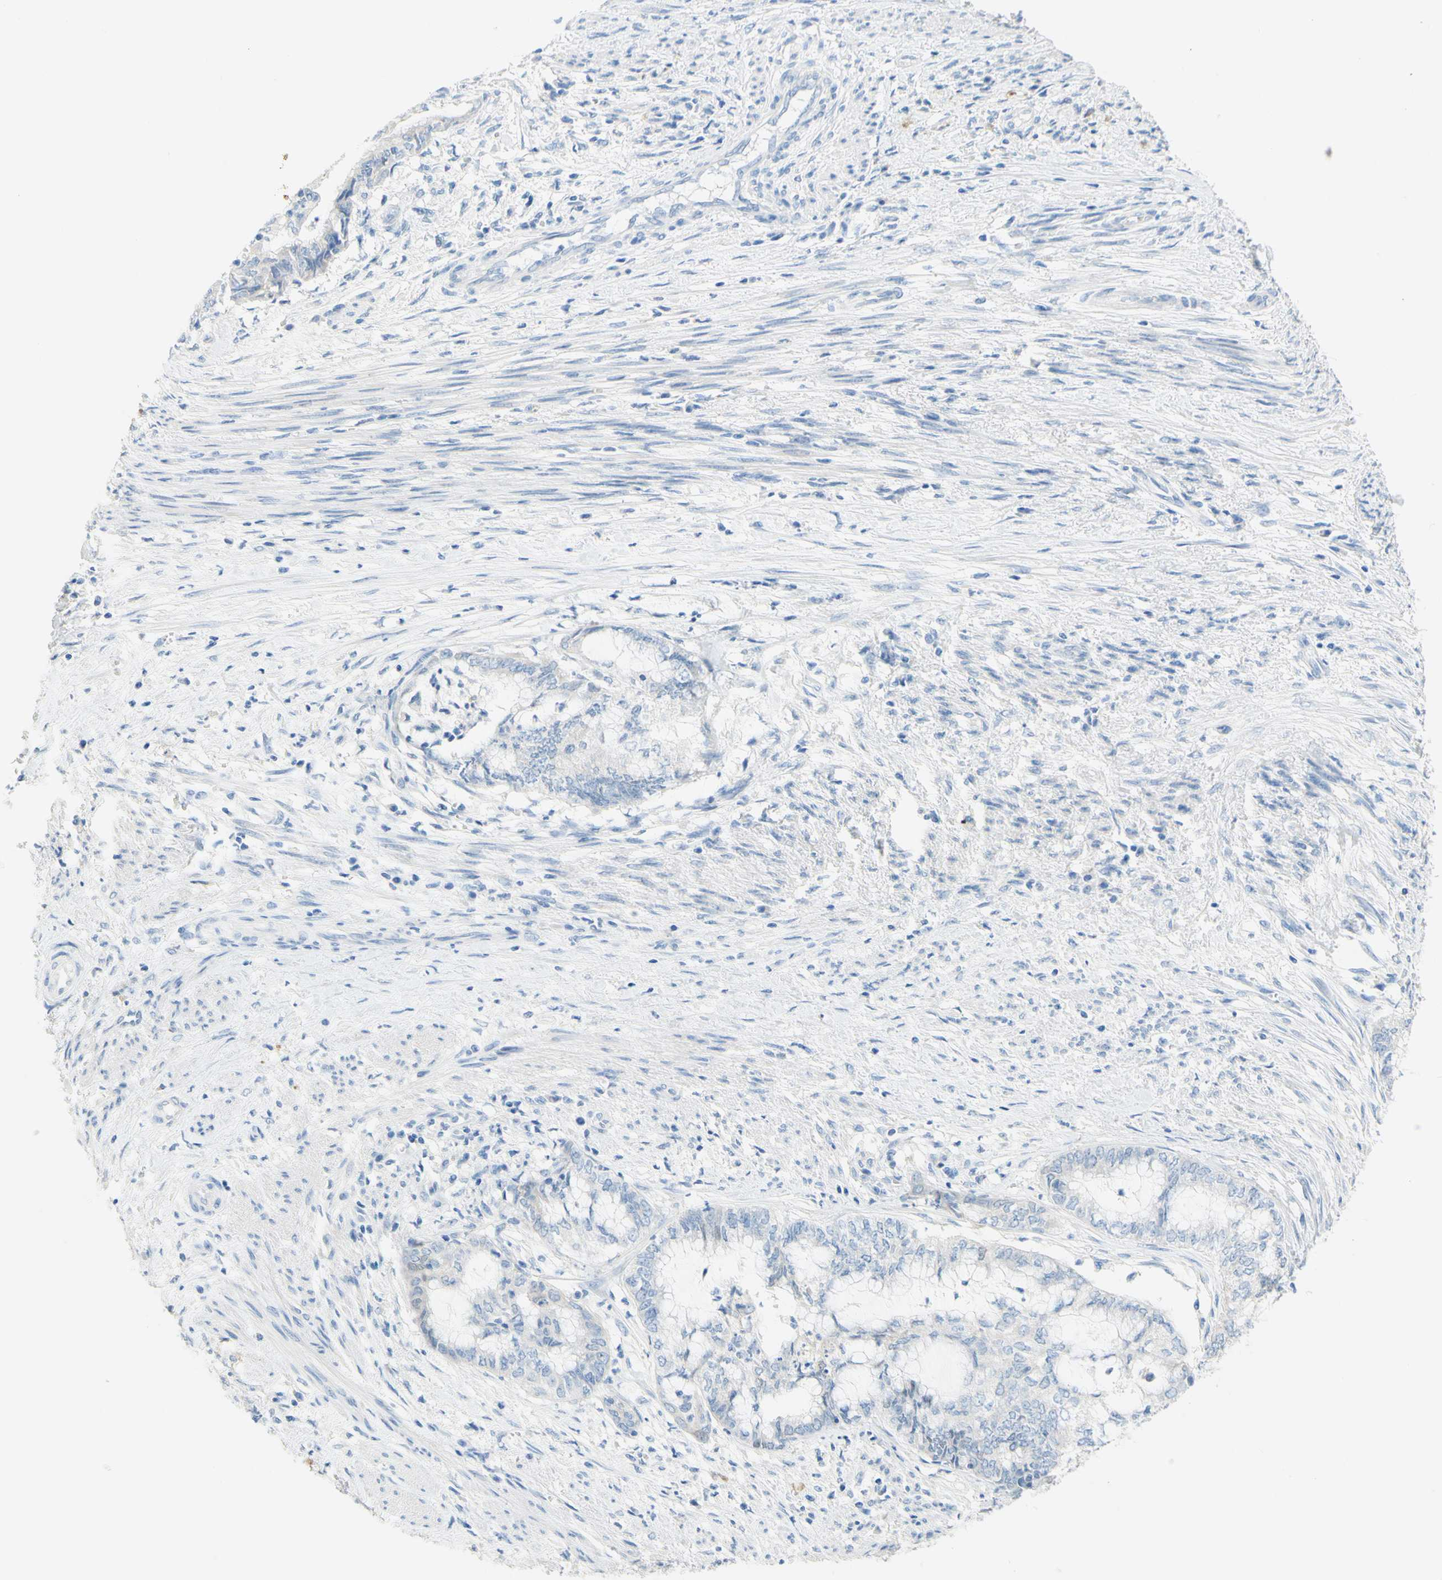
{"staining": {"intensity": "negative", "quantity": "none", "location": "none"}, "tissue": "endometrial cancer", "cell_type": "Tumor cells", "image_type": "cancer", "snomed": [{"axis": "morphology", "description": "Necrosis, NOS"}, {"axis": "morphology", "description": "Adenocarcinoma, NOS"}, {"axis": "topography", "description": "Endometrium"}], "caption": "Histopathology image shows no significant protein staining in tumor cells of adenocarcinoma (endometrial).", "gene": "POLR2J3", "patient": {"sex": "female", "age": 79}}